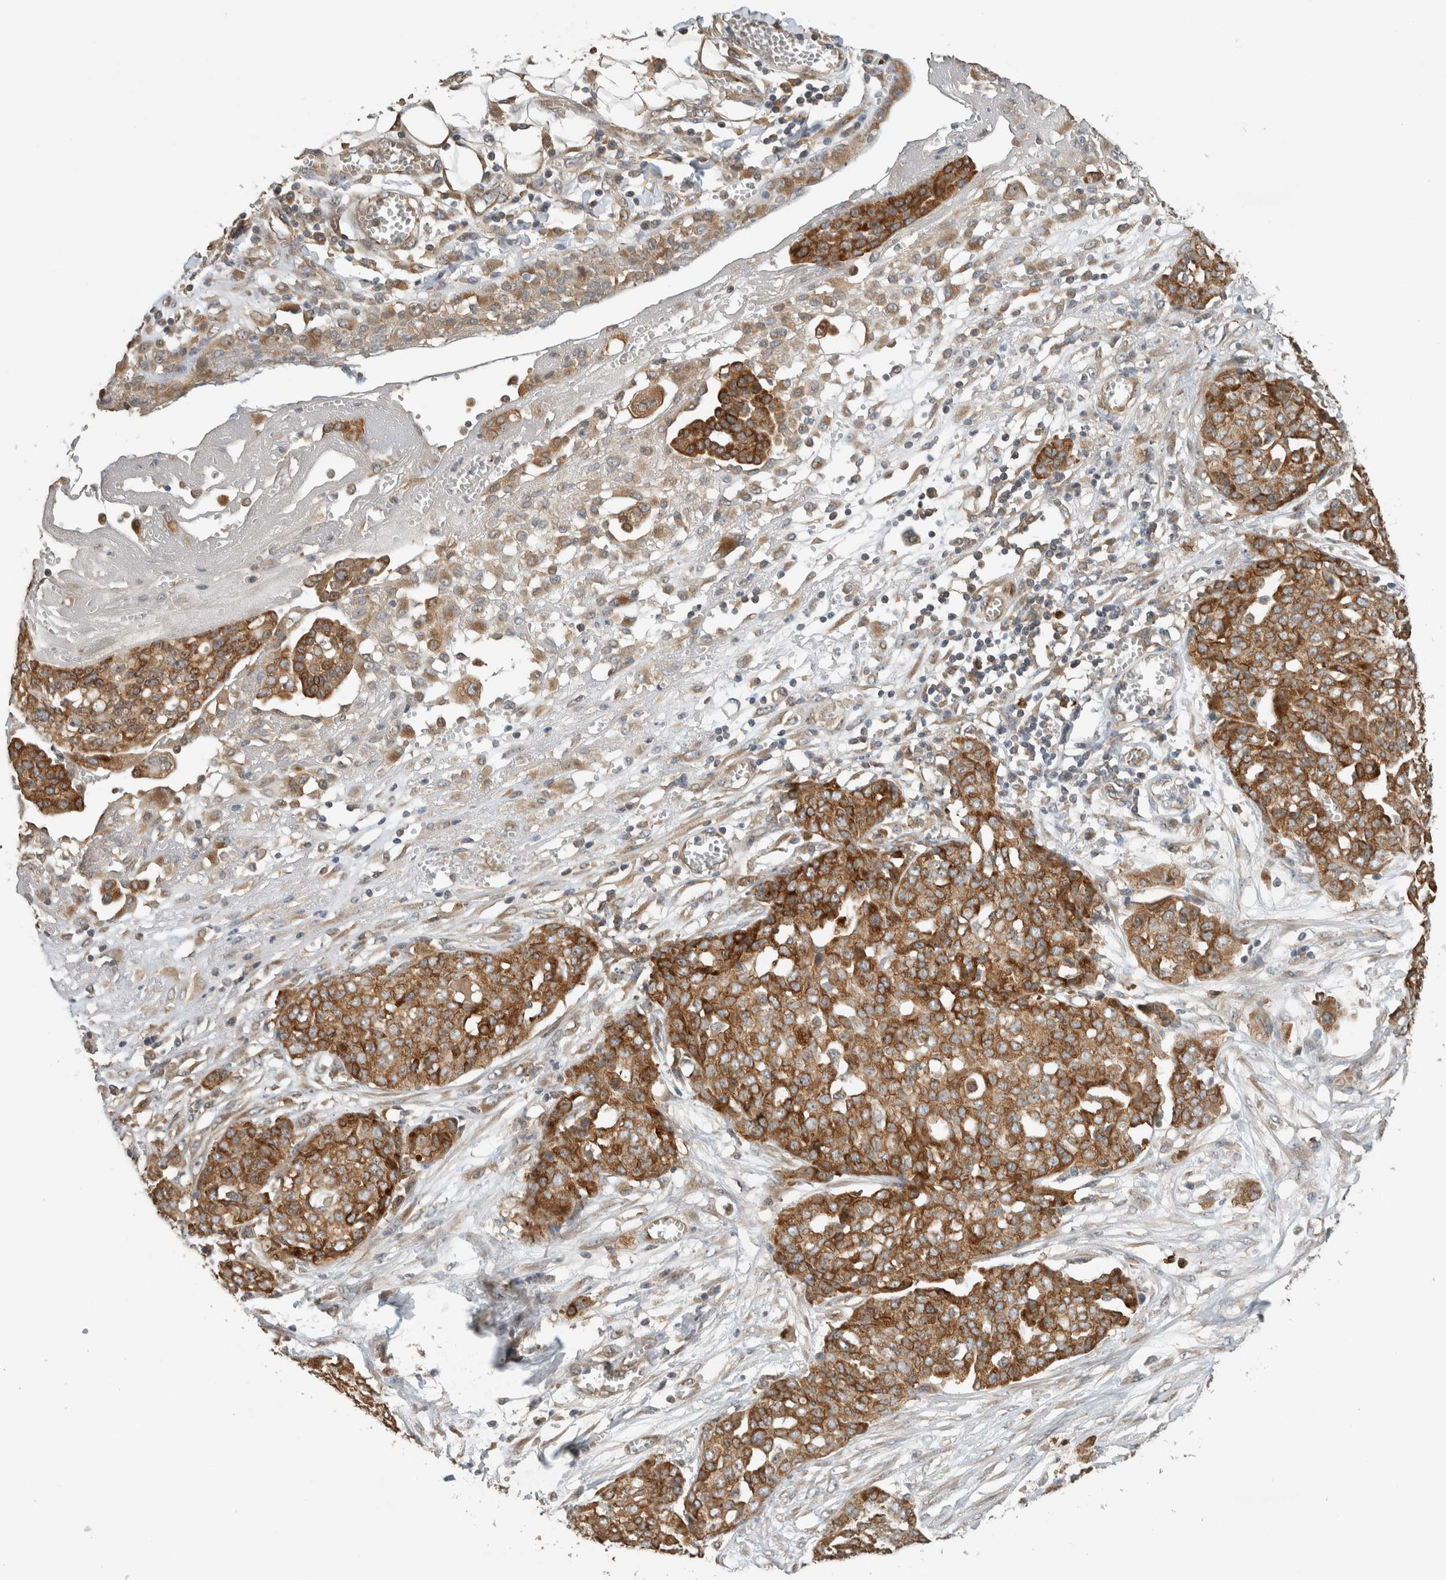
{"staining": {"intensity": "moderate", "quantity": ">75%", "location": "cytoplasmic/membranous"}, "tissue": "ovarian cancer", "cell_type": "Tumor cells", "image_type": "cancer", "snomed": [{"axis": "morphology", "description": "Cystadenocarcinoma, serous, NOS"}, {"axis": "topography", "description": "Soft tissue"}, {"axis": "topography", "description": "Ovary"}], "caption": "There is medium levels of moderate cytoplasmic/membranous expression in tumor cells of ovarian serous cystadenocarcinoma, as demonstrated by immunohistochemical staining (brown color).", "gene": "PUM1", "patient": {"sex": "female", "age": 57}}